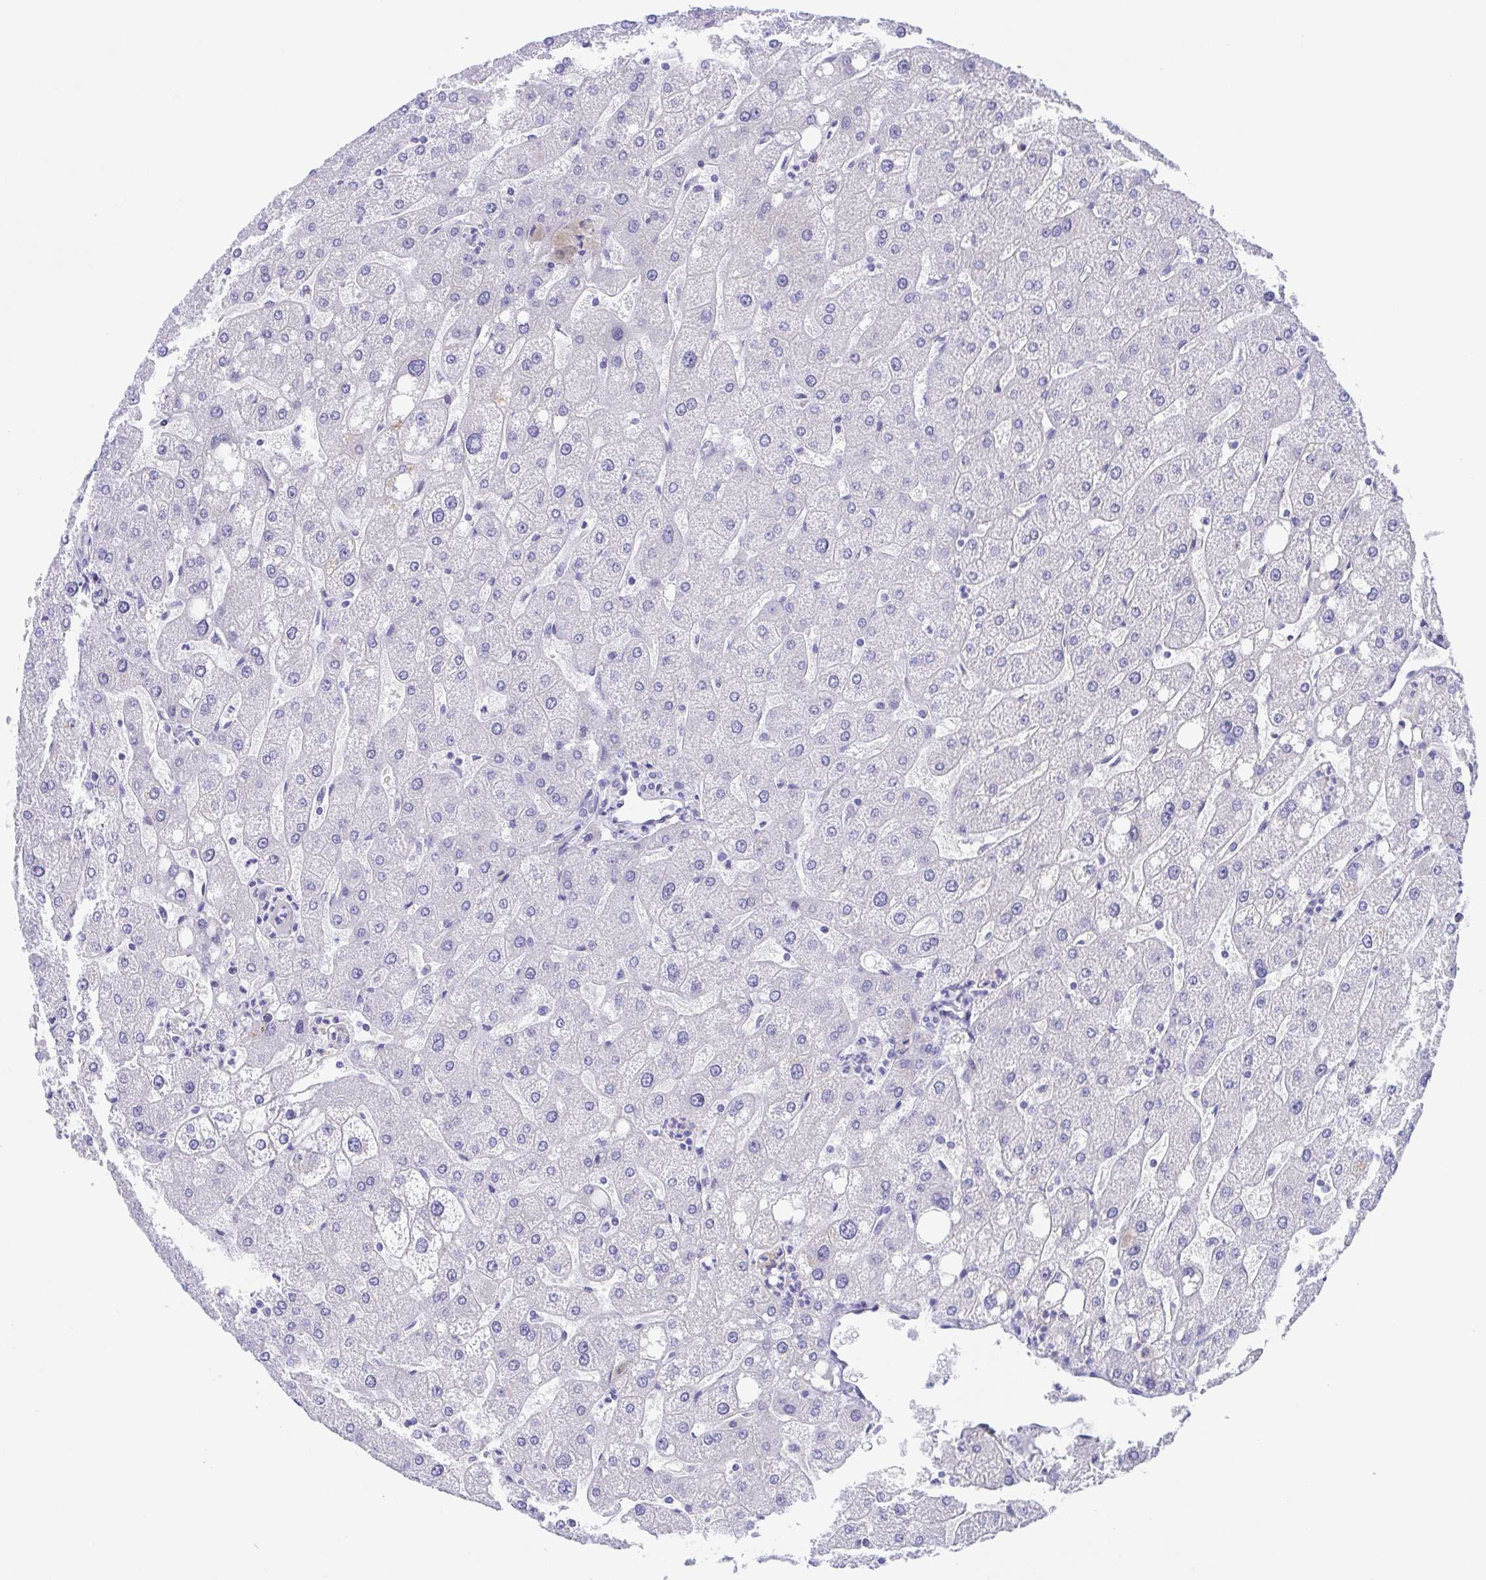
{"staining": {"intensity": "negative", "quantity": "none", "location": "none"}, "tissue": "liver", "cell_type": "Cholangiocytes", "image_type": "normal", "snomed": [{"axis": "morphology", "description": "Normal tissue, NOS"}, {"axis": "topography", "description": "Liver"}], "caption": "Cholangiocytes are negative for protein expression in normal human liver. (DAB (3,3'-diaminobenzidine) IHC, high magnification).", "gene": "MUCL3", "patient": {"sex": "male", "age": 67}}